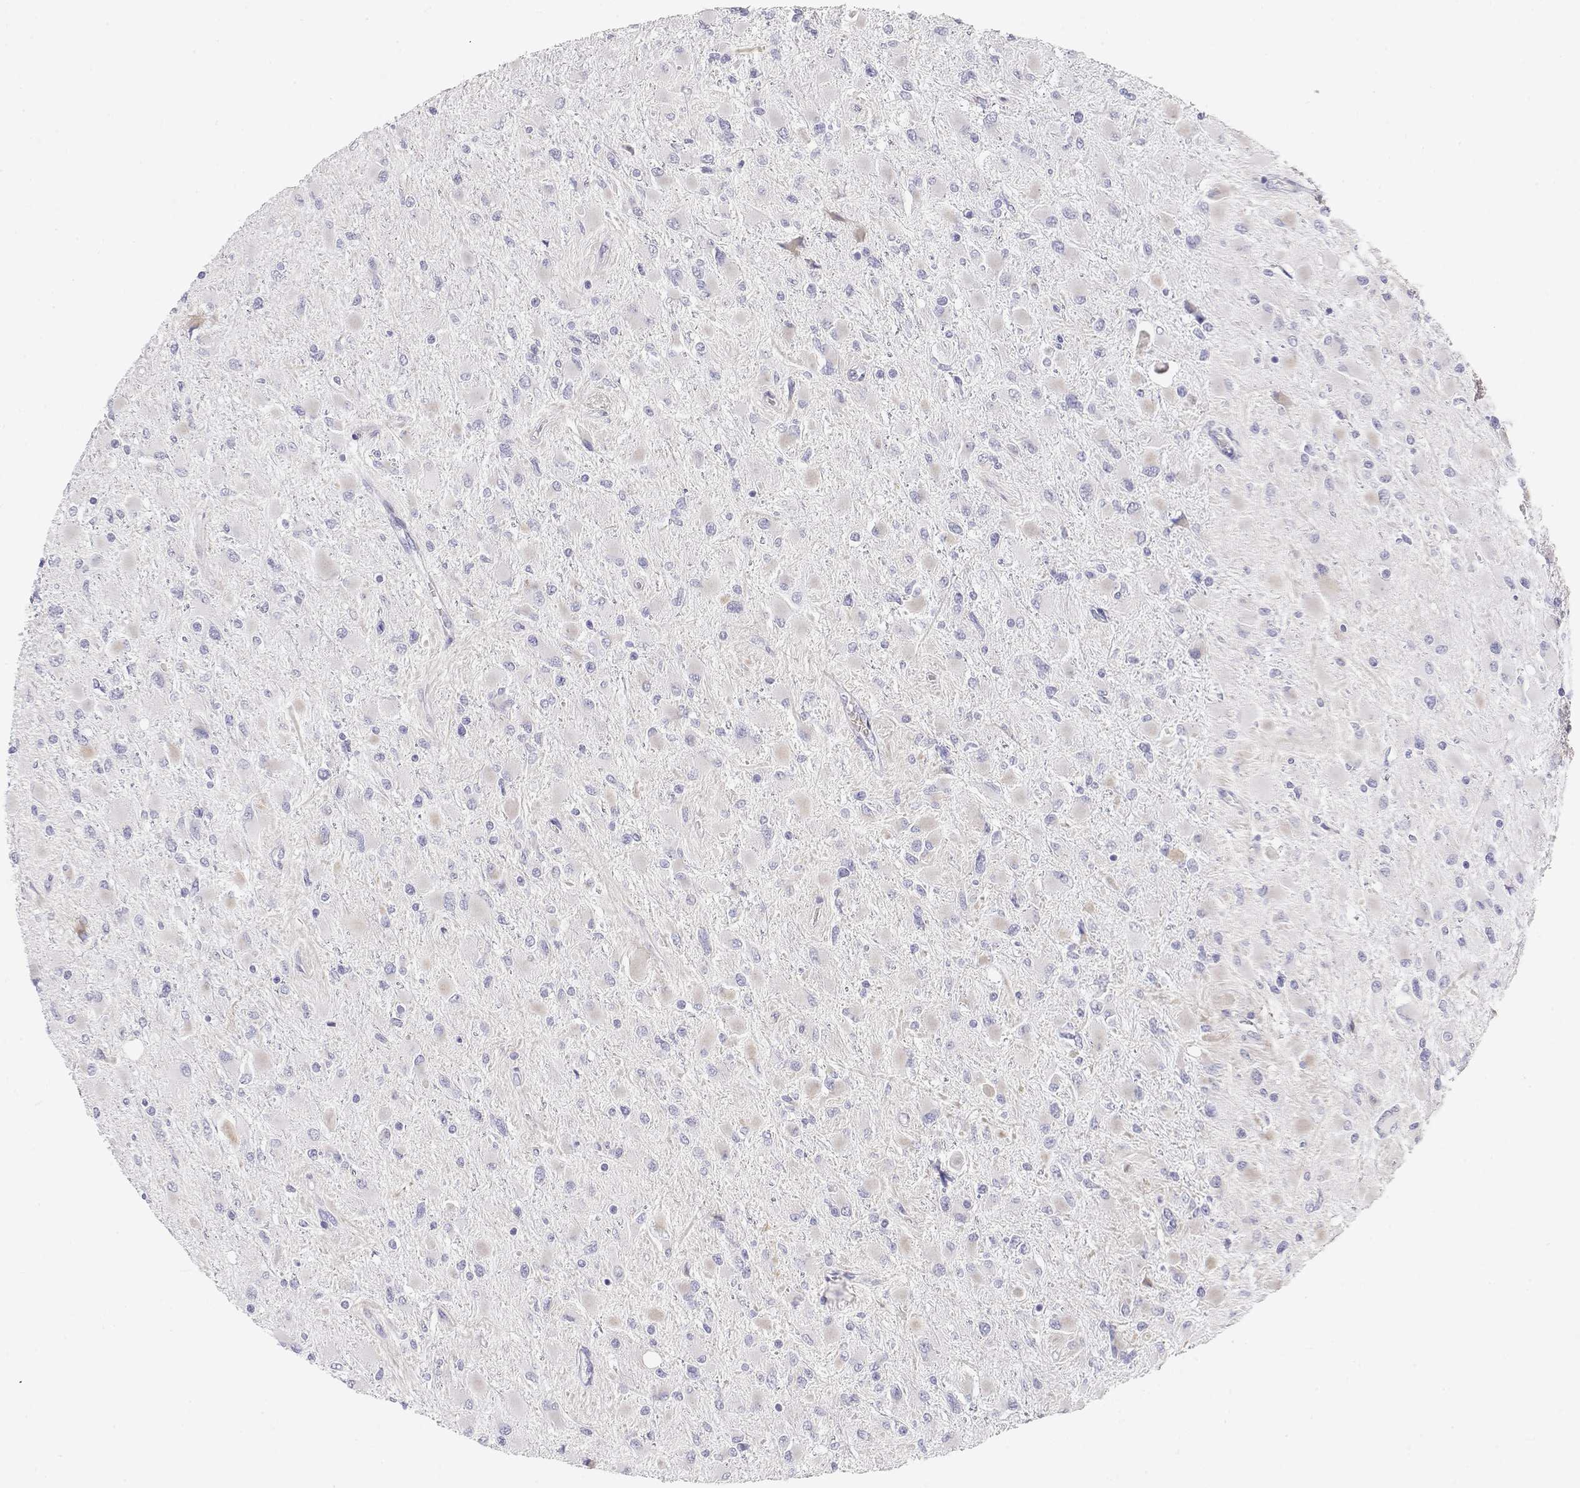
{"staining": {"intensity": "negative", "quantity": "none", "location": "none"}, "tissue": "glioma", "cell_type": "Tumor cells", "image_type": "cancer", "snomed": [{"axis": "morphology", "description": "Glioma, malignant, High grade"}, {"axis": "topography", "description": "Cerebral cortex"}], "caption": "This micrograph is of glioma stained with IHC to label a protein in brown with the nuclei are counter-stained blue. There is no expression in tumor cells.", "gene": "MISP", "patient": {"sex": "female", "age": 36}}